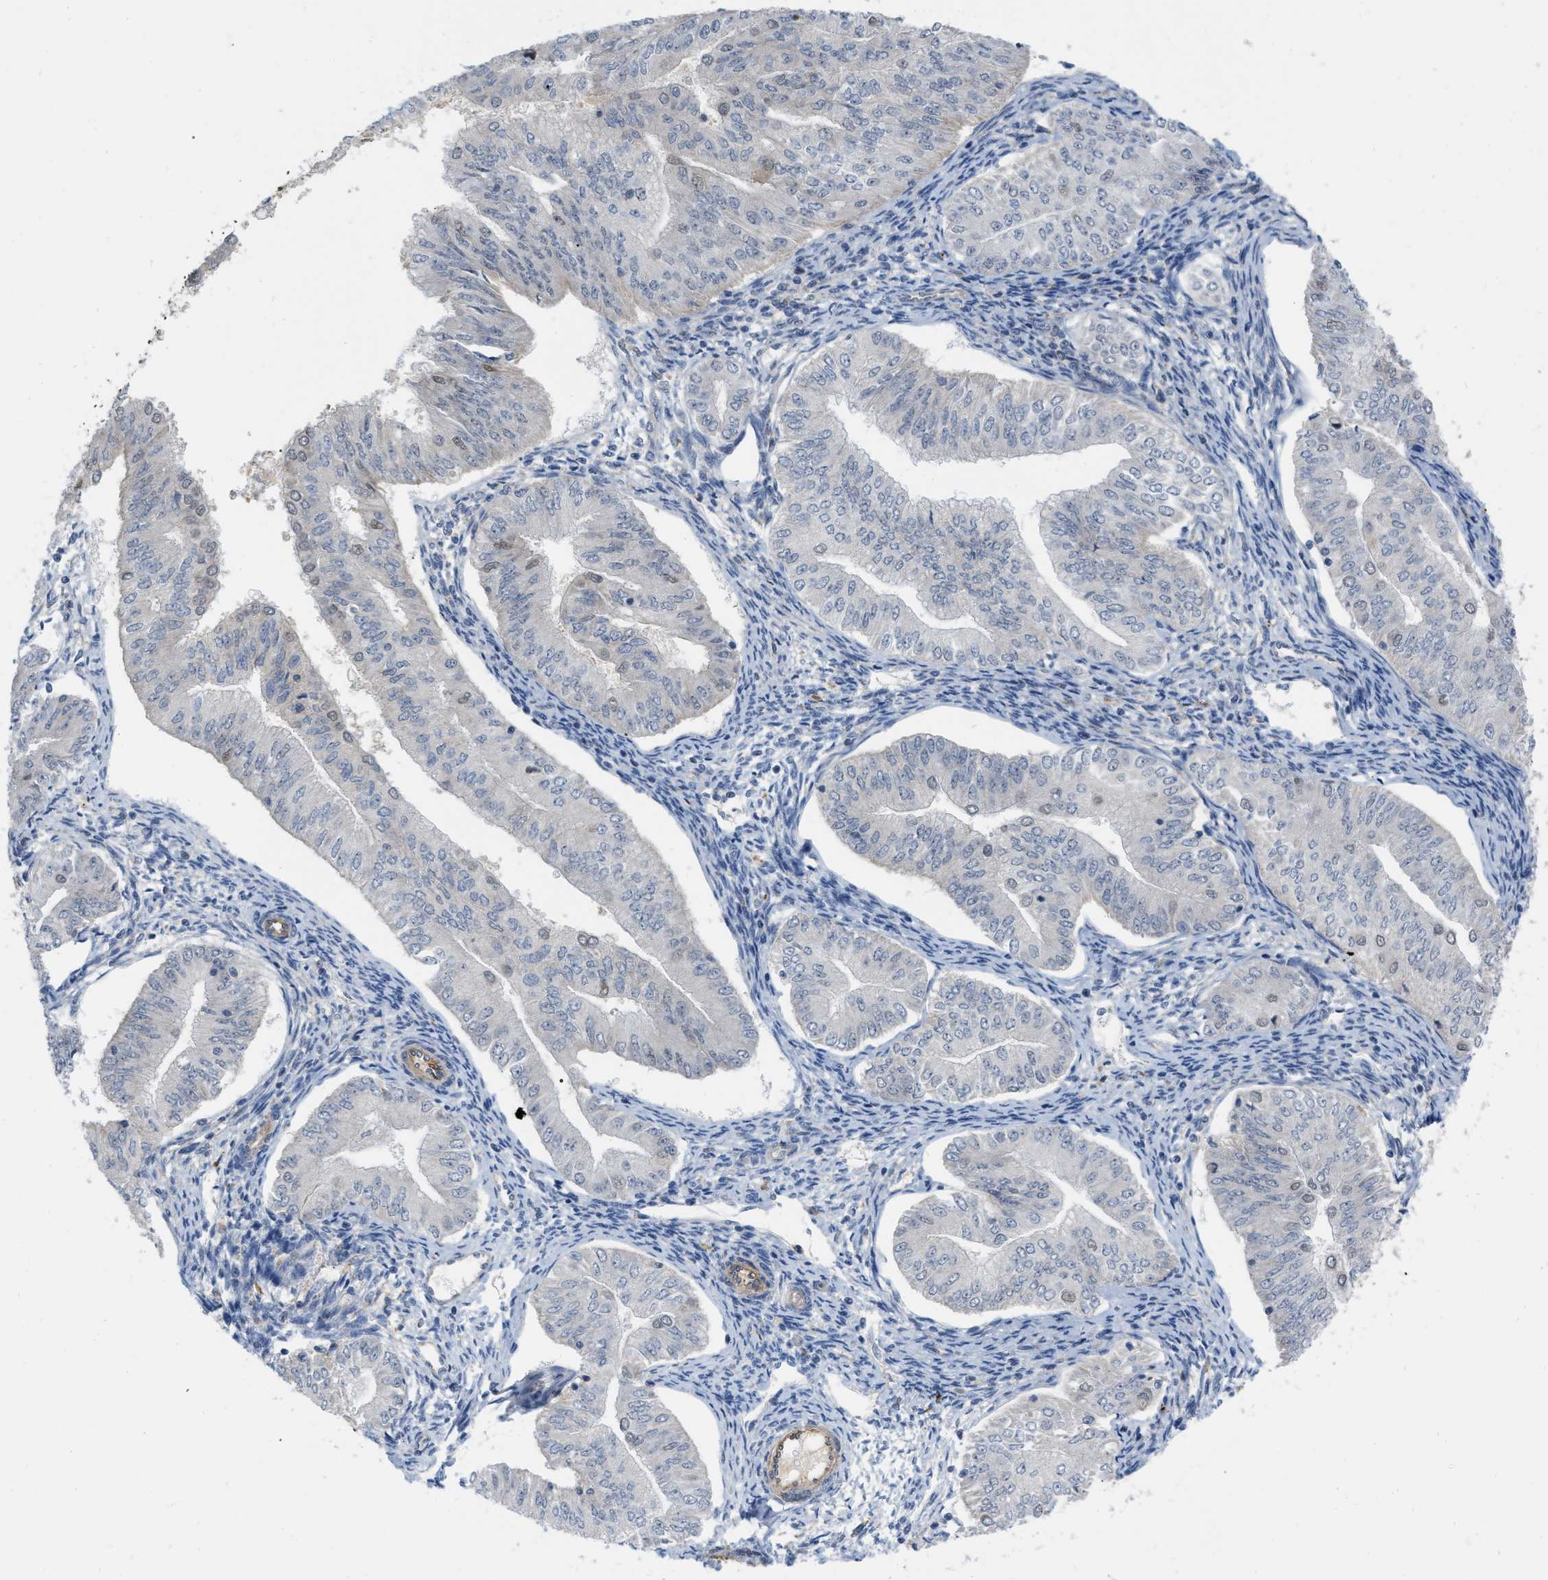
{"staining": {"intensity": "negative", "quantity": "none", "location": "none"}, "tissue": "endometrial cancer", "cell_type": "Tumor cells", "image_type": "cancer", "snomed": [{"axis": "morphology", "description": "Normal tissue, NOS"}, {"axis": "morphology", "description": "Adenocarcinoma, NOS"}, {"axis": "topography", "description": "Endometrium"}], "caption": "Image shows no protein expression in tumor cells of endometrial adenocarcinoma tissue.", "gene": "NAPEPLD", "patient": {"sex": "female", "age": 53}}